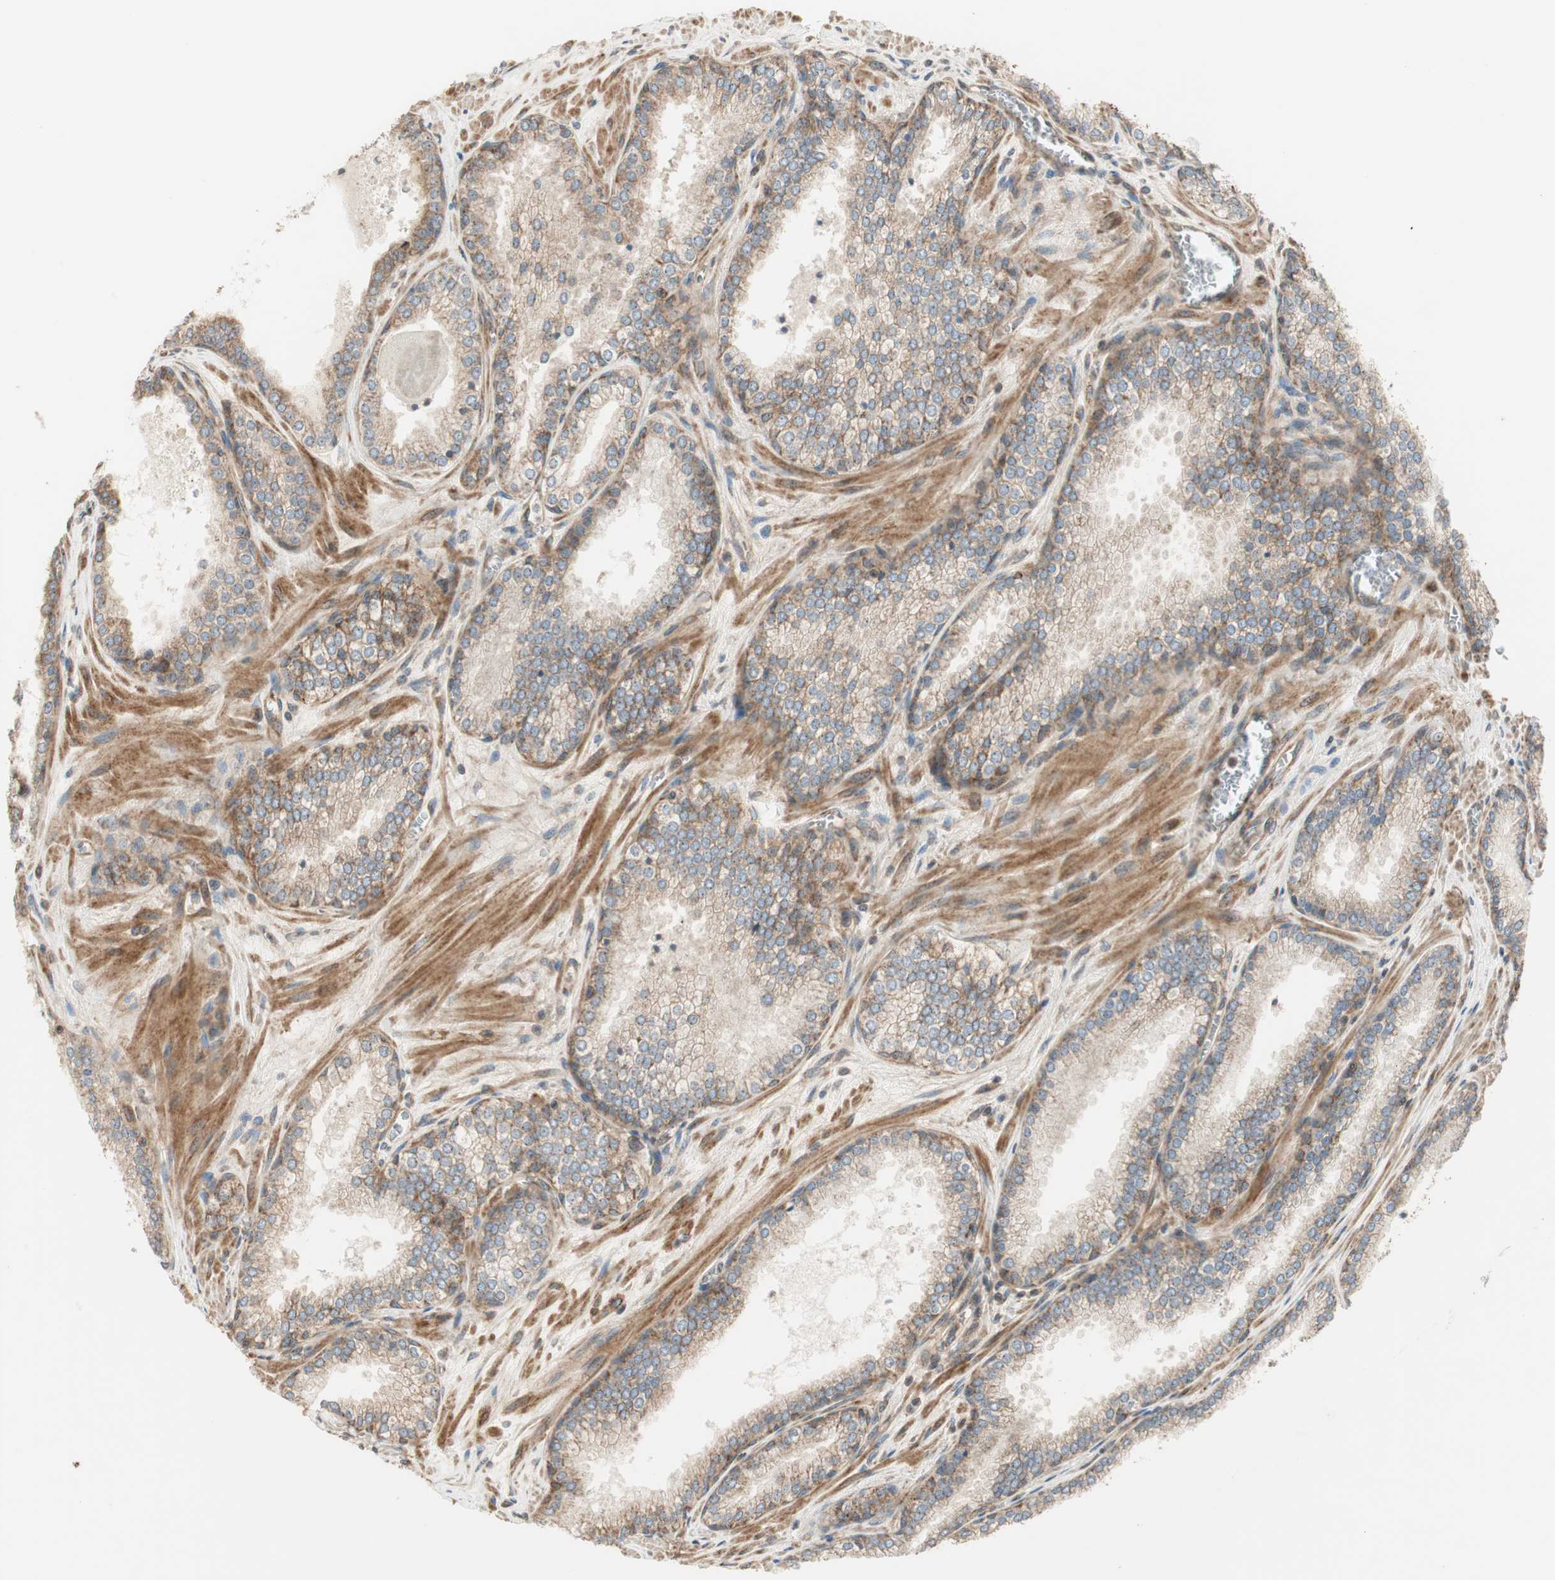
{"staining": {"intensity": "moderate", "quantity": ">75%", "location": "cytoplasmic/membranous"}, "tissue": "prostate cancer", "cell_type": "Tumor cells", "image_type": "cancer", "snomed": [{"axis": "morphology", "description": "Adenocarcinoma, Low grade"}, {"axis": "topography", "description": "Prostate"}], "caption": "Protein expression analysis of human prostate adenocarcinoma (low-grade) reveals moderate cytoplasmic/membranous positivity in about >75% of tumor cells.", "gene": "CTTNBP2NL", "patient": {"sex": "male", "age": 60}}